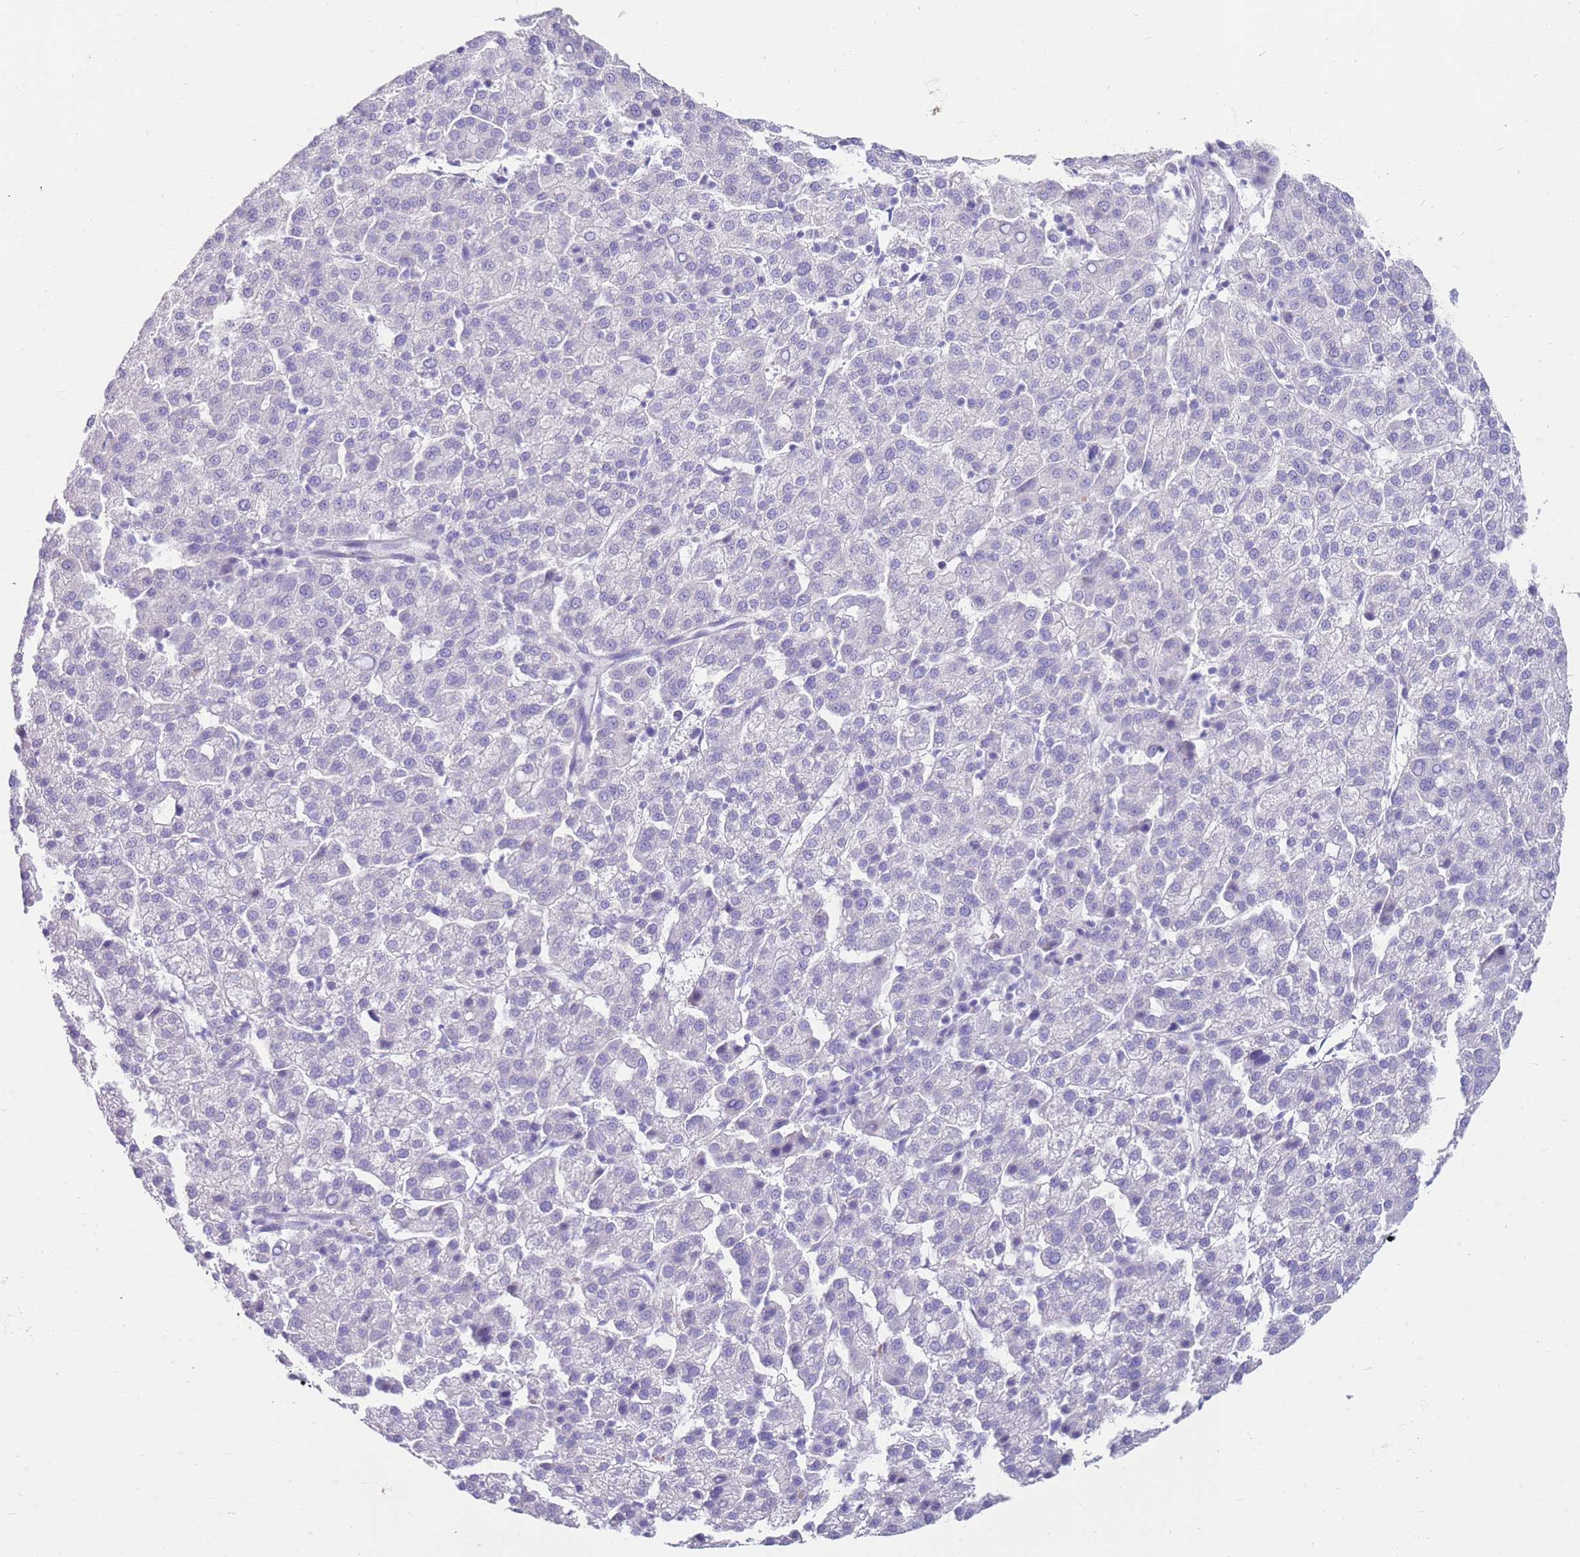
{"staining": {"intensity": "negative", "quantity": "none", "location": "none"}, "tissue": "liver cancer", "cell_type": "Tumor cells", "image_type": "cancer", "snomed": [{"axis": "morphology", "description": "Carcinoma, Hepatocellular, NOS"}, {"axis": "topography", "description": "Liver"}], "caption": "Immunohistochemistry (IHC) photomicrograph of liver cancer (hepatocellular carcinoma) stained for a protein (brown), which shows no staining in tumor cells.", "gene": "EVPLL", "patient": {"sex": "female", "age": 58}}